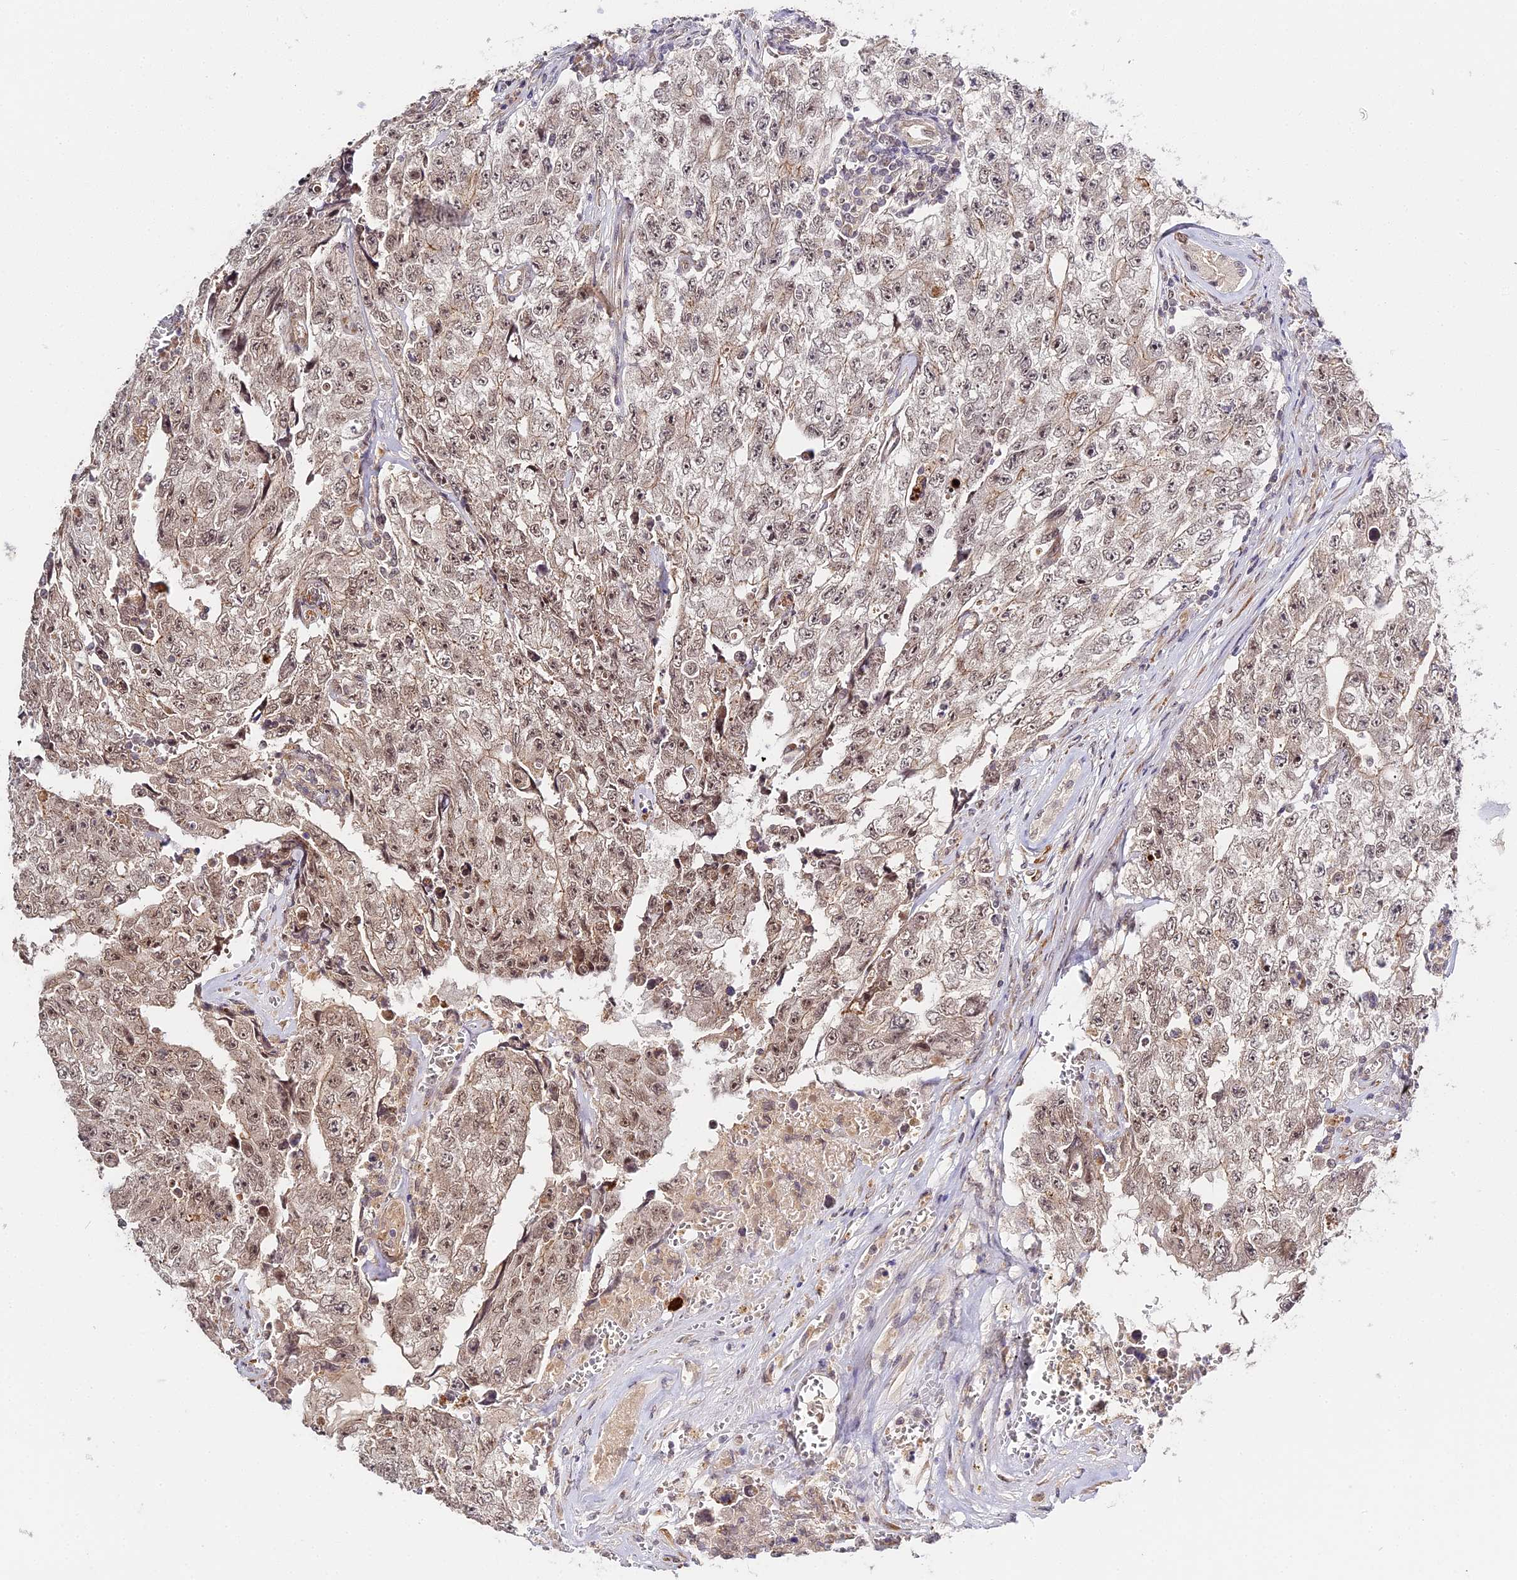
{"staining": {"intensity": "weak", "quantity": "25%-75%", "location": "nuclear"}, "tissue": "testis cancer", "cell_type": "Tumor cells", "image_type": "cancer", "snomed": [{"axis": "morphology", "description": "Carcinoma, Embryonal, NOS"}, {"axis": "topography", "description": "Testis"}], "caption": "Weak nuclear staining is seen in about 25%-75% of tumor cells in embryonal carcinoma (testis). The staining was performed using DAB to visualize the protein expression in brown, while the nuclei were stained in blue with hematoxylin (Magnification: 20x).", "gene": "IMPACT", "patient": {"sex": "male", "age": 17}}